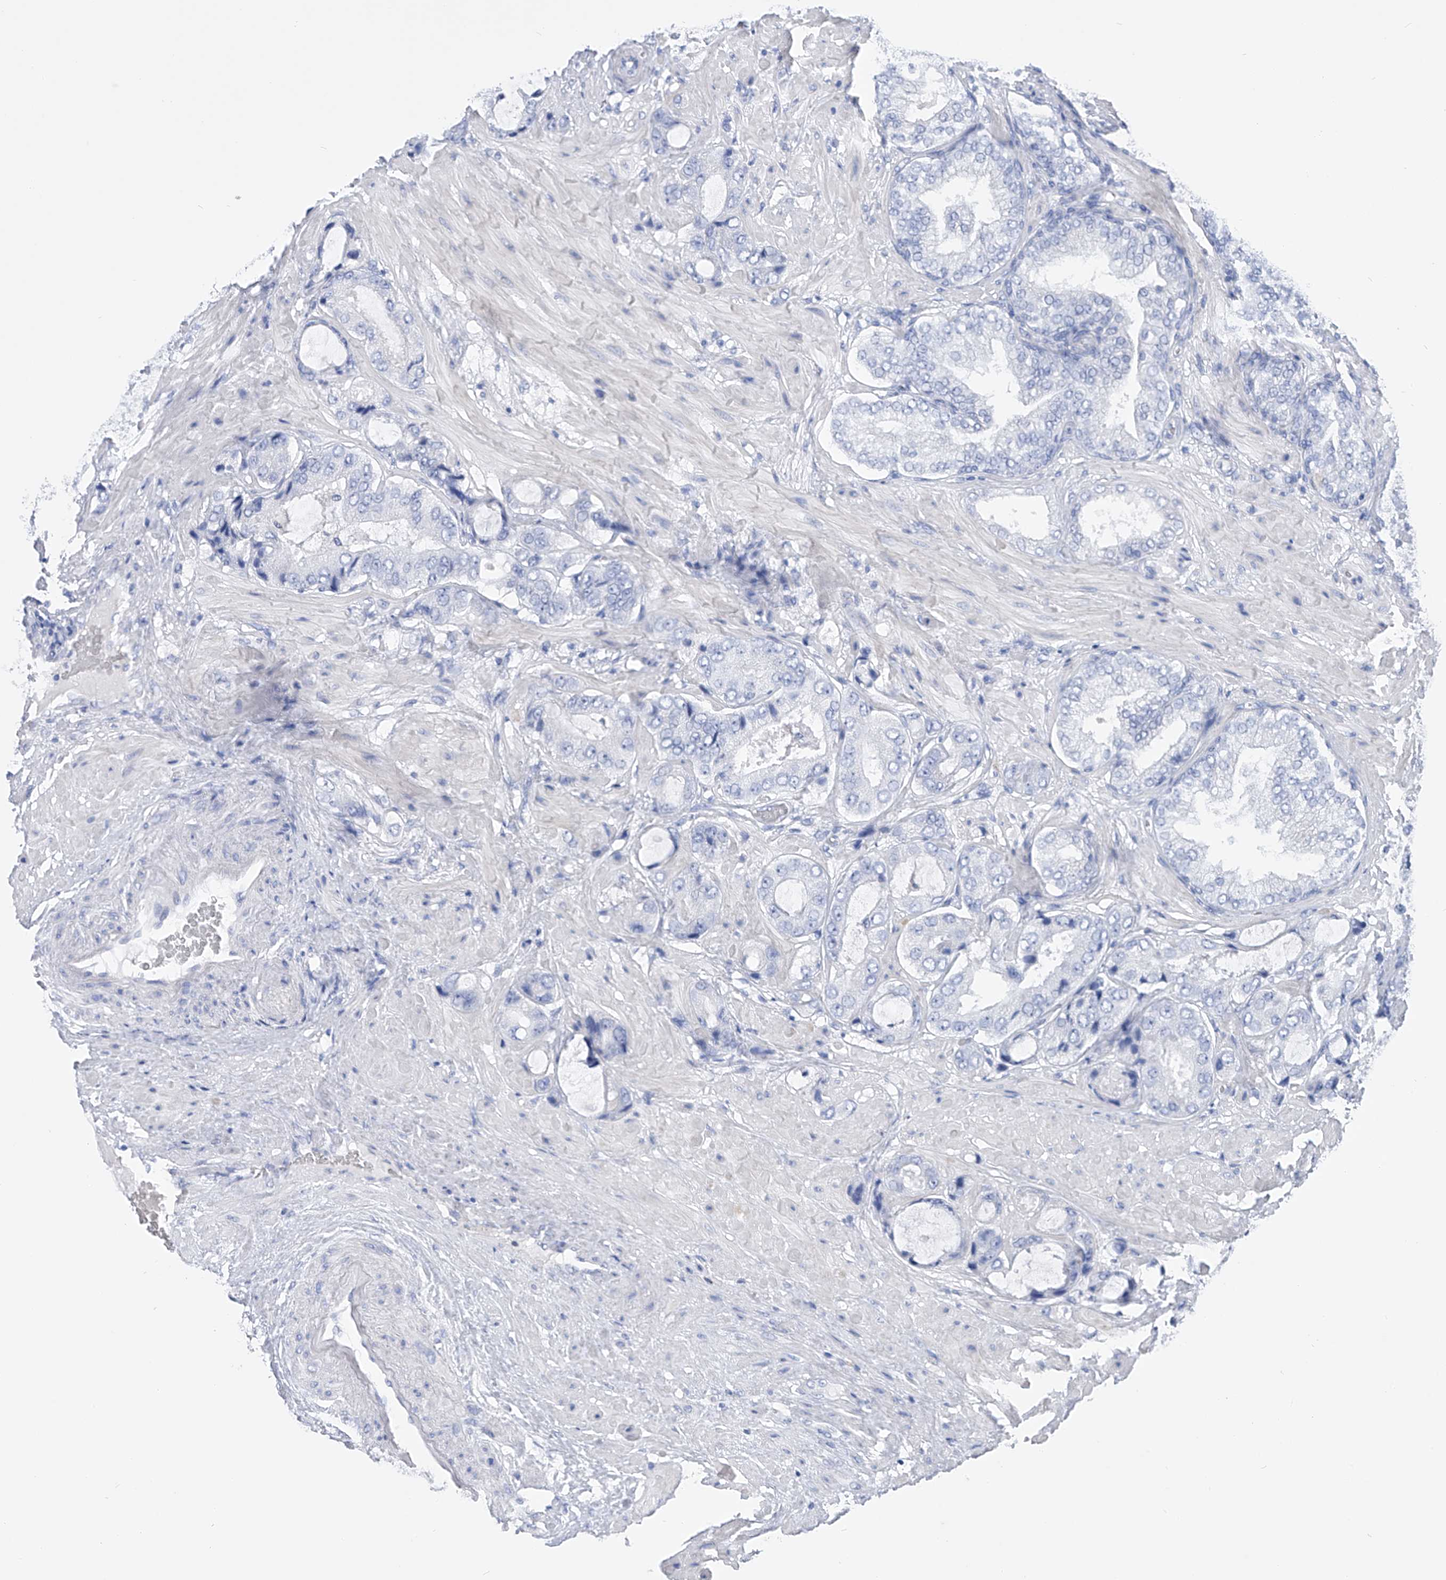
{"staining": {"intensity": "negative", "quantity": "none", "location": "none"}, "tissue": "prostate cancer", "cell_type": "Tumor cells", "image_type": "cancer", "snomed": [{"axis": "morphology", "description": "Adenocarcinoma, High grade"}, {"axis": "topography", "description": "Prostate"}], "caption": "Micrograph shows no significant protein staining in tumor cells of prostate cancer.", "gene": "ADRA1A", "patient": {"sex": "male", "age": 59}}